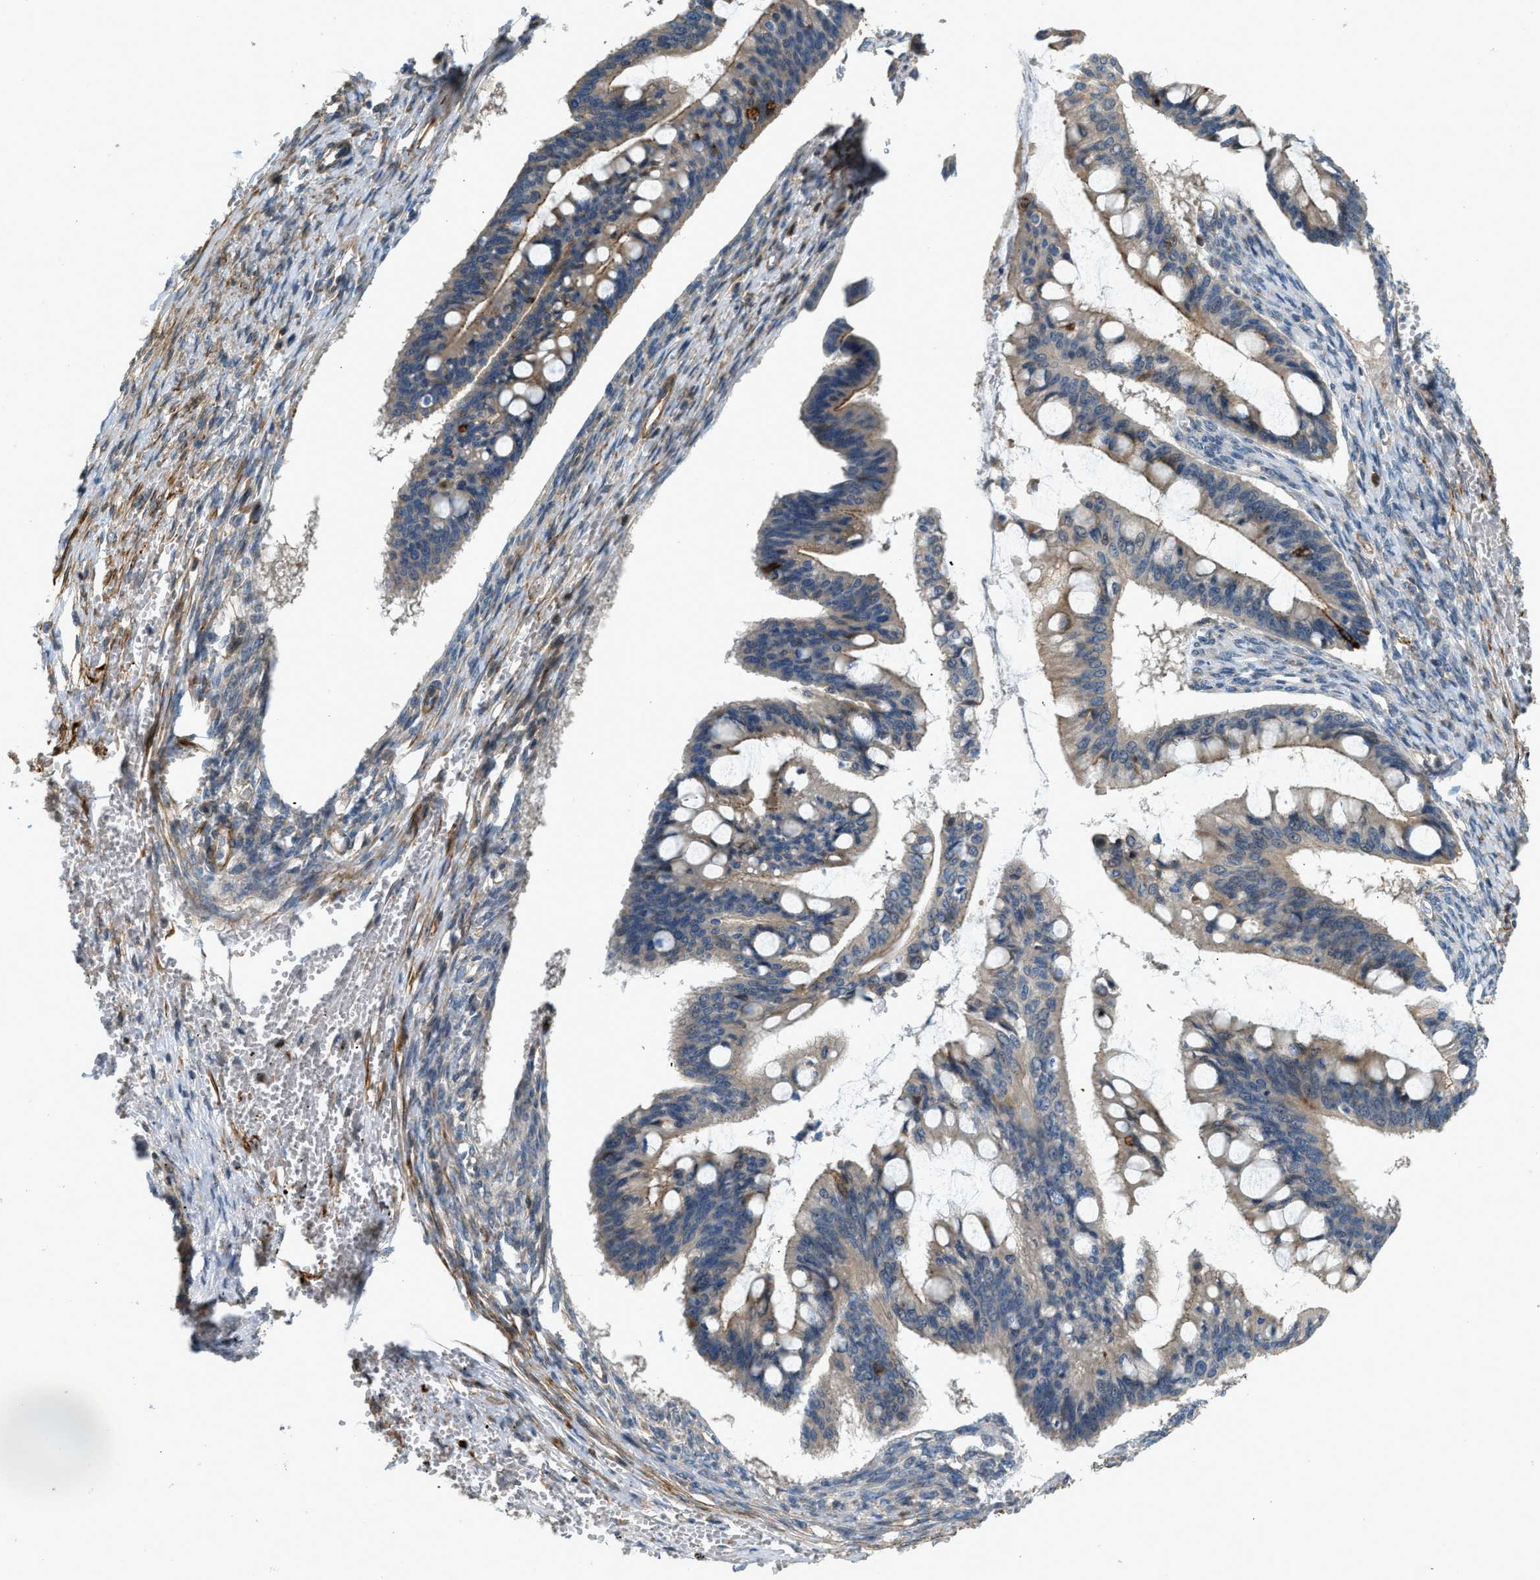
{"staining": {"intensity": "moderate", "quantity": ">75%", "location": "cytoplasmic/membranous"}, "tissue": "ovarian cancer", "cell_type": "Tumor cells", "image_type": "cancer", "snomed": [{"axis": "morphology", "description": "Cystadenocarcinoma, mucinous, NOS"}, {"axis": "topography", "description": "Ovary"}], "caption": "Protein staining by immunohistochemistry (IHC) shows moderate cytoplasmic/membranous expression in about >75% of tumor cells in ovarian cancer.", "gene": "BTN3A2", "patient": {"sex": "female", "age": 73}}